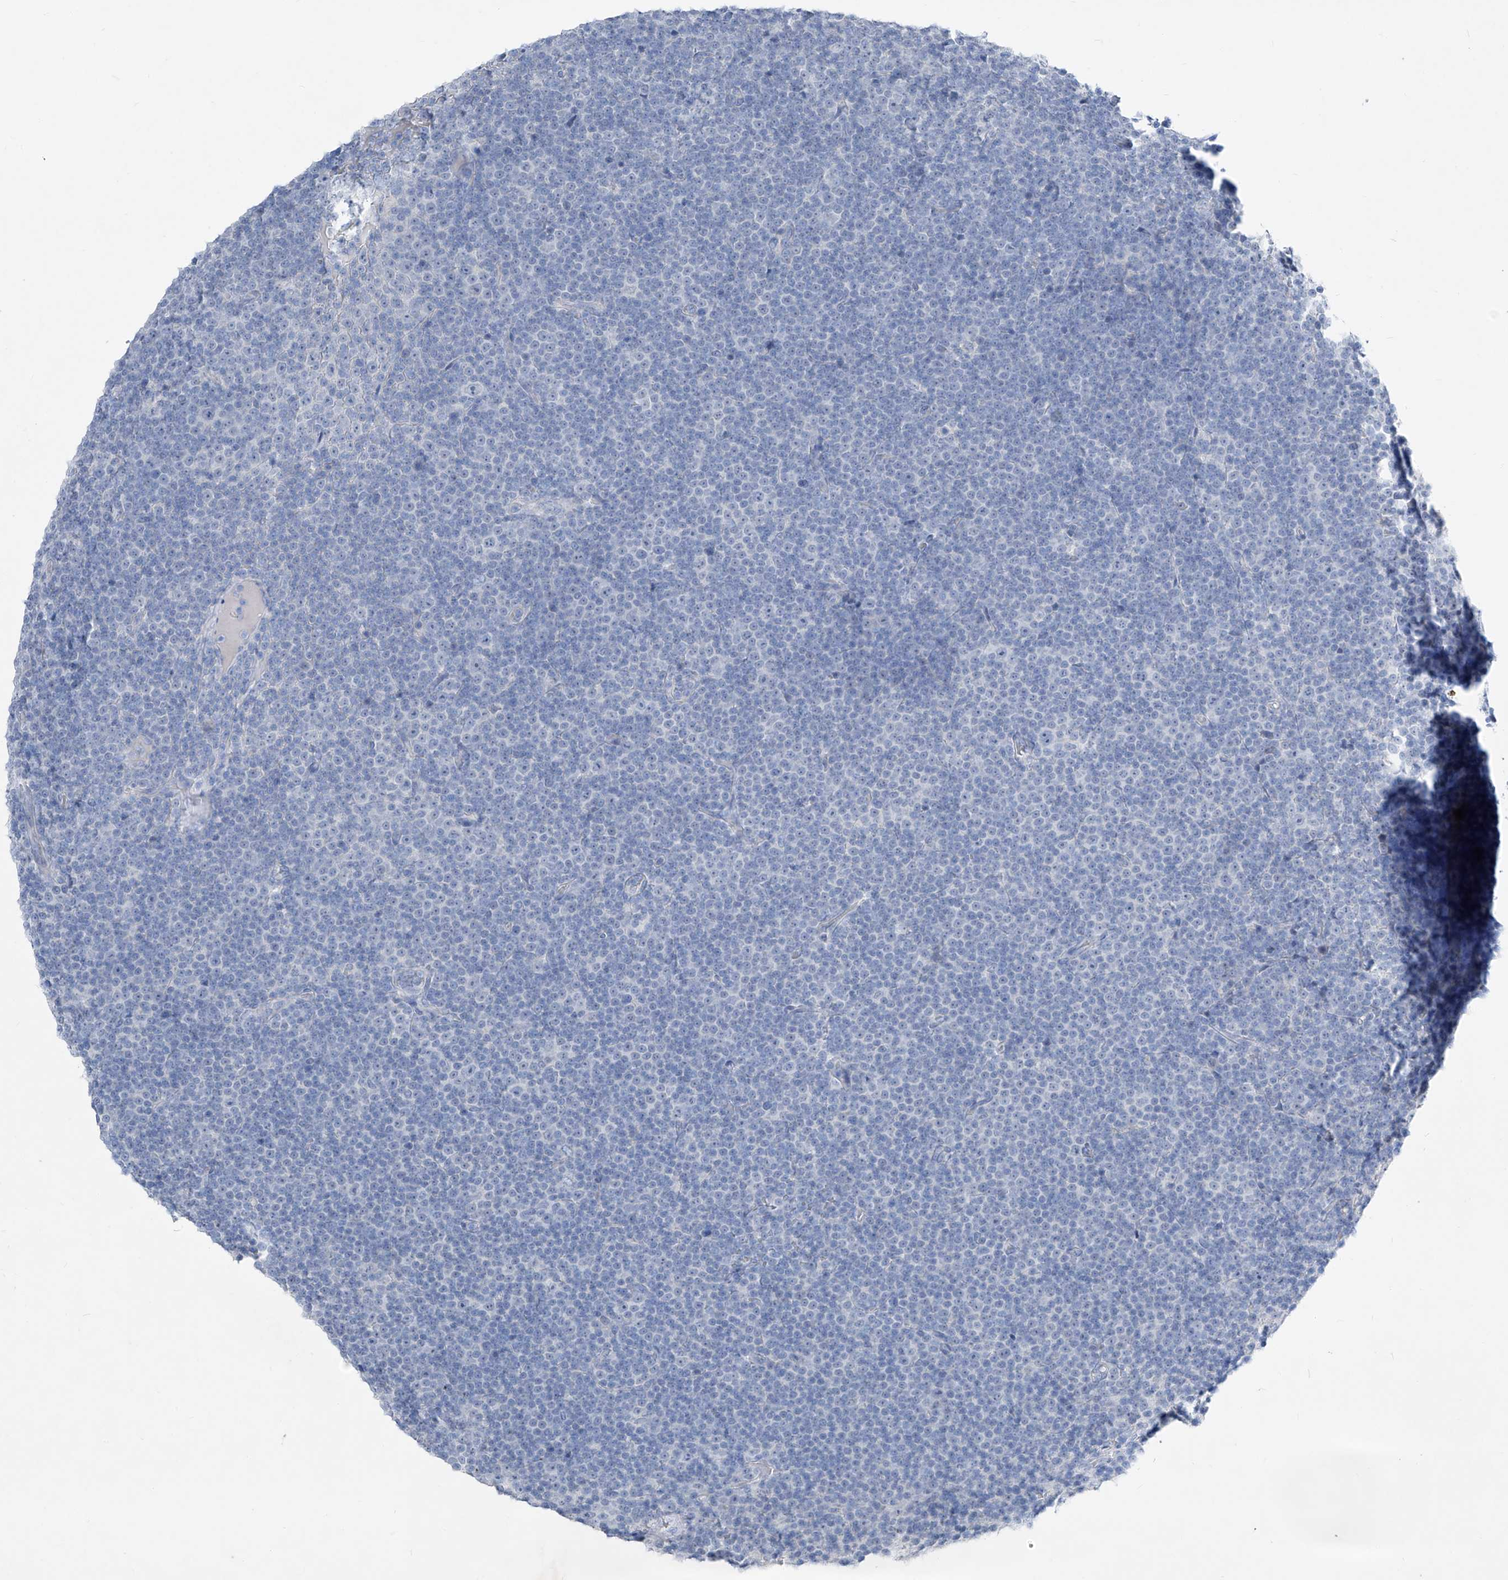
{"staining": {"intensity": "negative", "quantity": "none", "location": "none"}, "tissue": "lymphoma", "cell_type": "Tumor cells", "image_type": "cancer", "snomed": [{"axis": "morphology", "description": "Malignant lymphoma, non-Hodgkin's type, Low grade"}, {"axis": "topography", "description": "Lymph node"}], "caption": "The immunohistochemistry image has no significant positivity in tumor cells of low-grade malignant lymphoma, non-Hodgkin's type tissue. (DAB immunohistochemistry (IHC), high magnification).", "gene": "FRS3", "patient": {"sex": "female", "age": 67}}